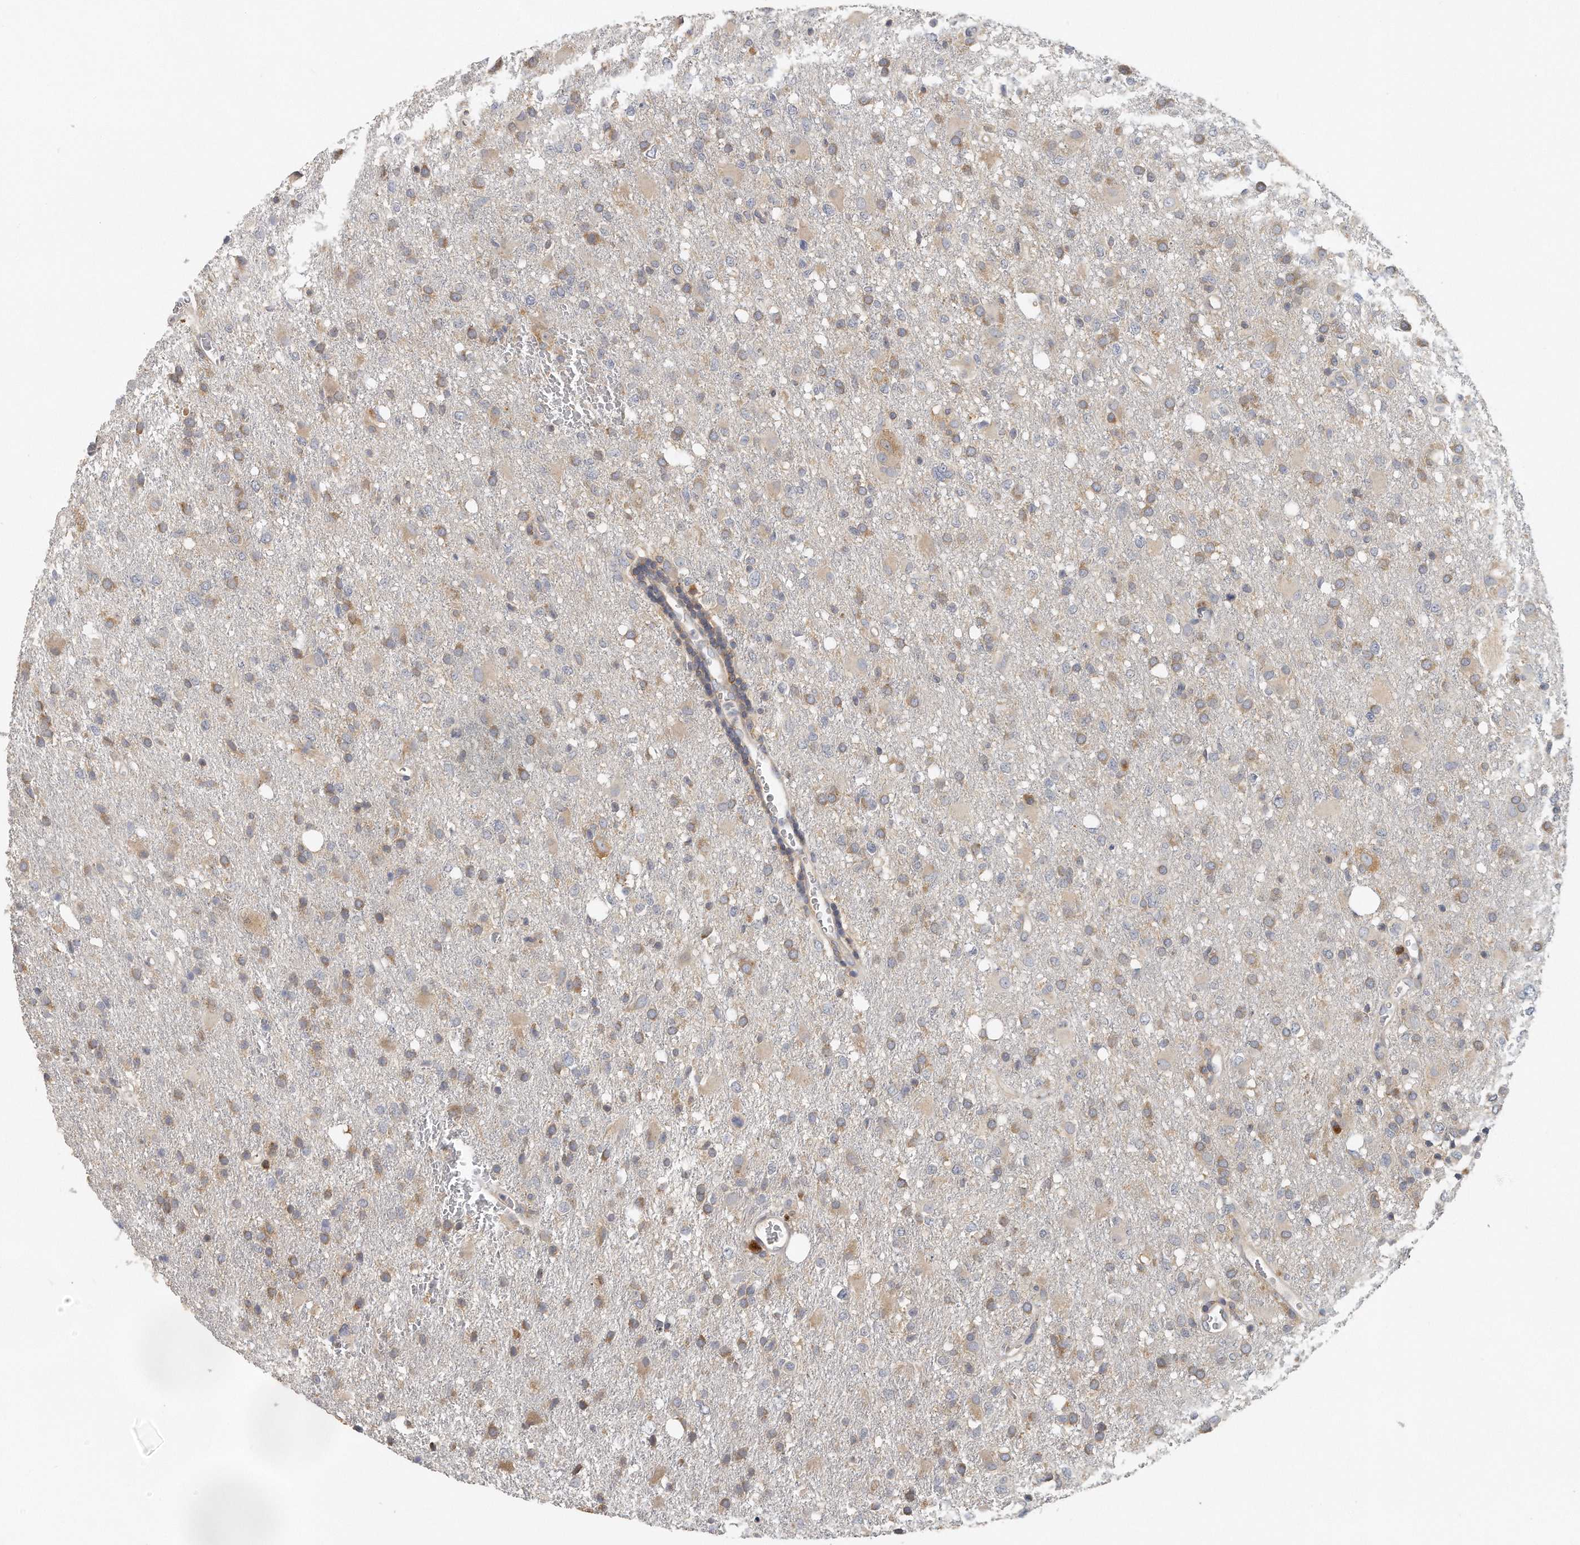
{"staining": {"intensity": "weak", "quantity": ">75%", "location": "cytoplasmic/membranous"}, "tissue": "glioma", "cell_type": "Tumor cells", "image_type": "cancer", "snomed": [{"axis": "morphology", "description": "Glioma, malignant, High grade"}, {"axis": "topography", "description": "Brain"}], "caption": "Human glioma stained with a brown dye displays weak cytoplasmic/membranous positive expression in about >75% of tumor cells.", "gene": "EIF3I", "patient": {"sex": "female", "age": 57}}